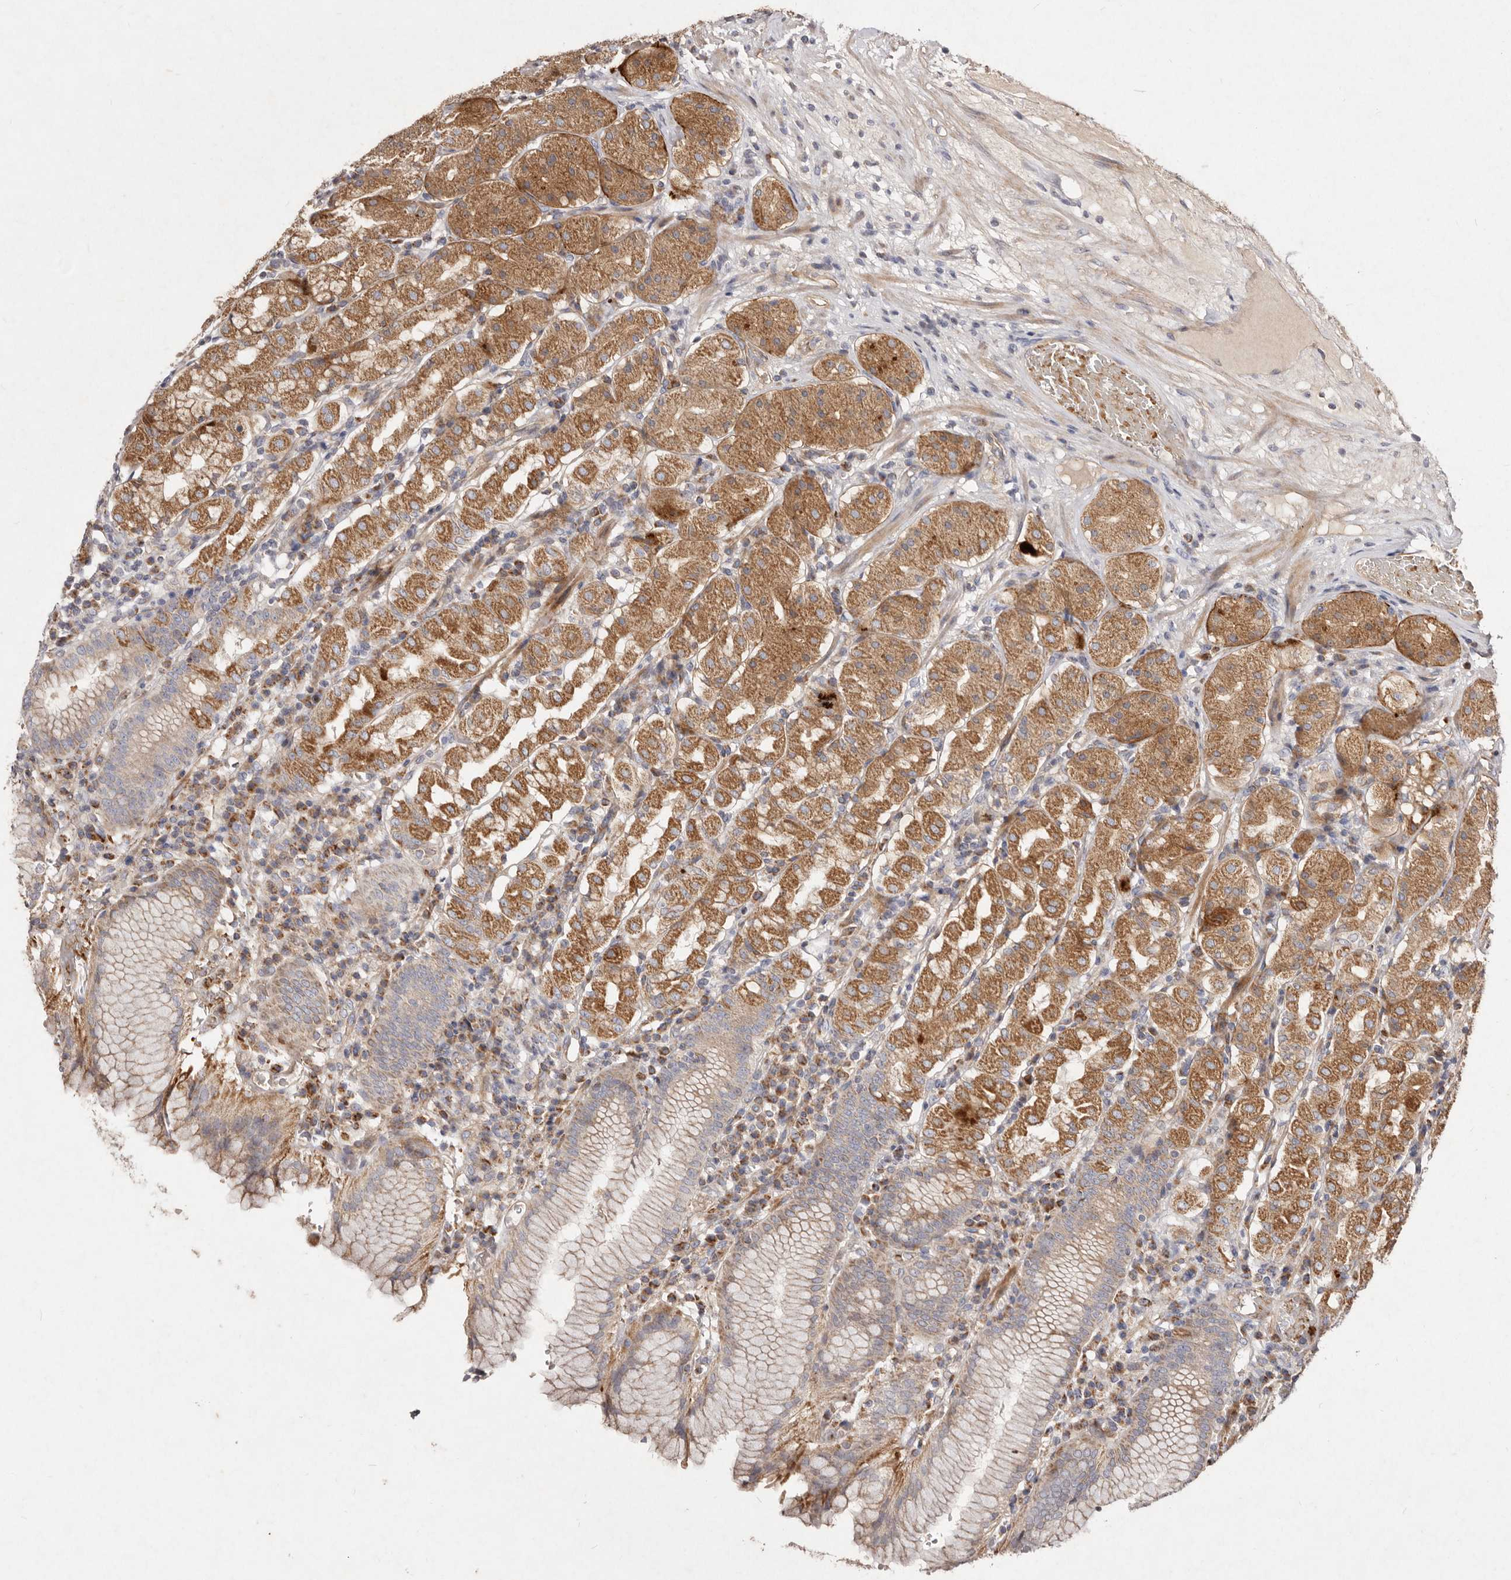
{"staining": {"intensity": "moderate", "quantity": "25%-75%", "location": "cytoplasmic/membranous"}, "tissue": "stomach", "cell_type": "Glandular cells", "image_type": "normal", "snomed": [{"axis": "morphology", "description": "Normal tissue, NOS"}, {"axis": "topography", "description": "Stomach"}, {"axis": "topography", "description": "Stomach, lower"}], "caption": "Immunohistochemistry (IHC) staining of normal stomach, which displays medium levels of moderate cytoplasmic/membranous positivity in approximately 25%-75% of glandular cells indicating moderate cytoplasmic/membranous protein expression. The staining was performed using DAB (brown) for protein detection and nuclei were counterstained in hematoxylin (blue).", "gene": "SLC25A20", "patient": {"sex": "female", "age": 56}}